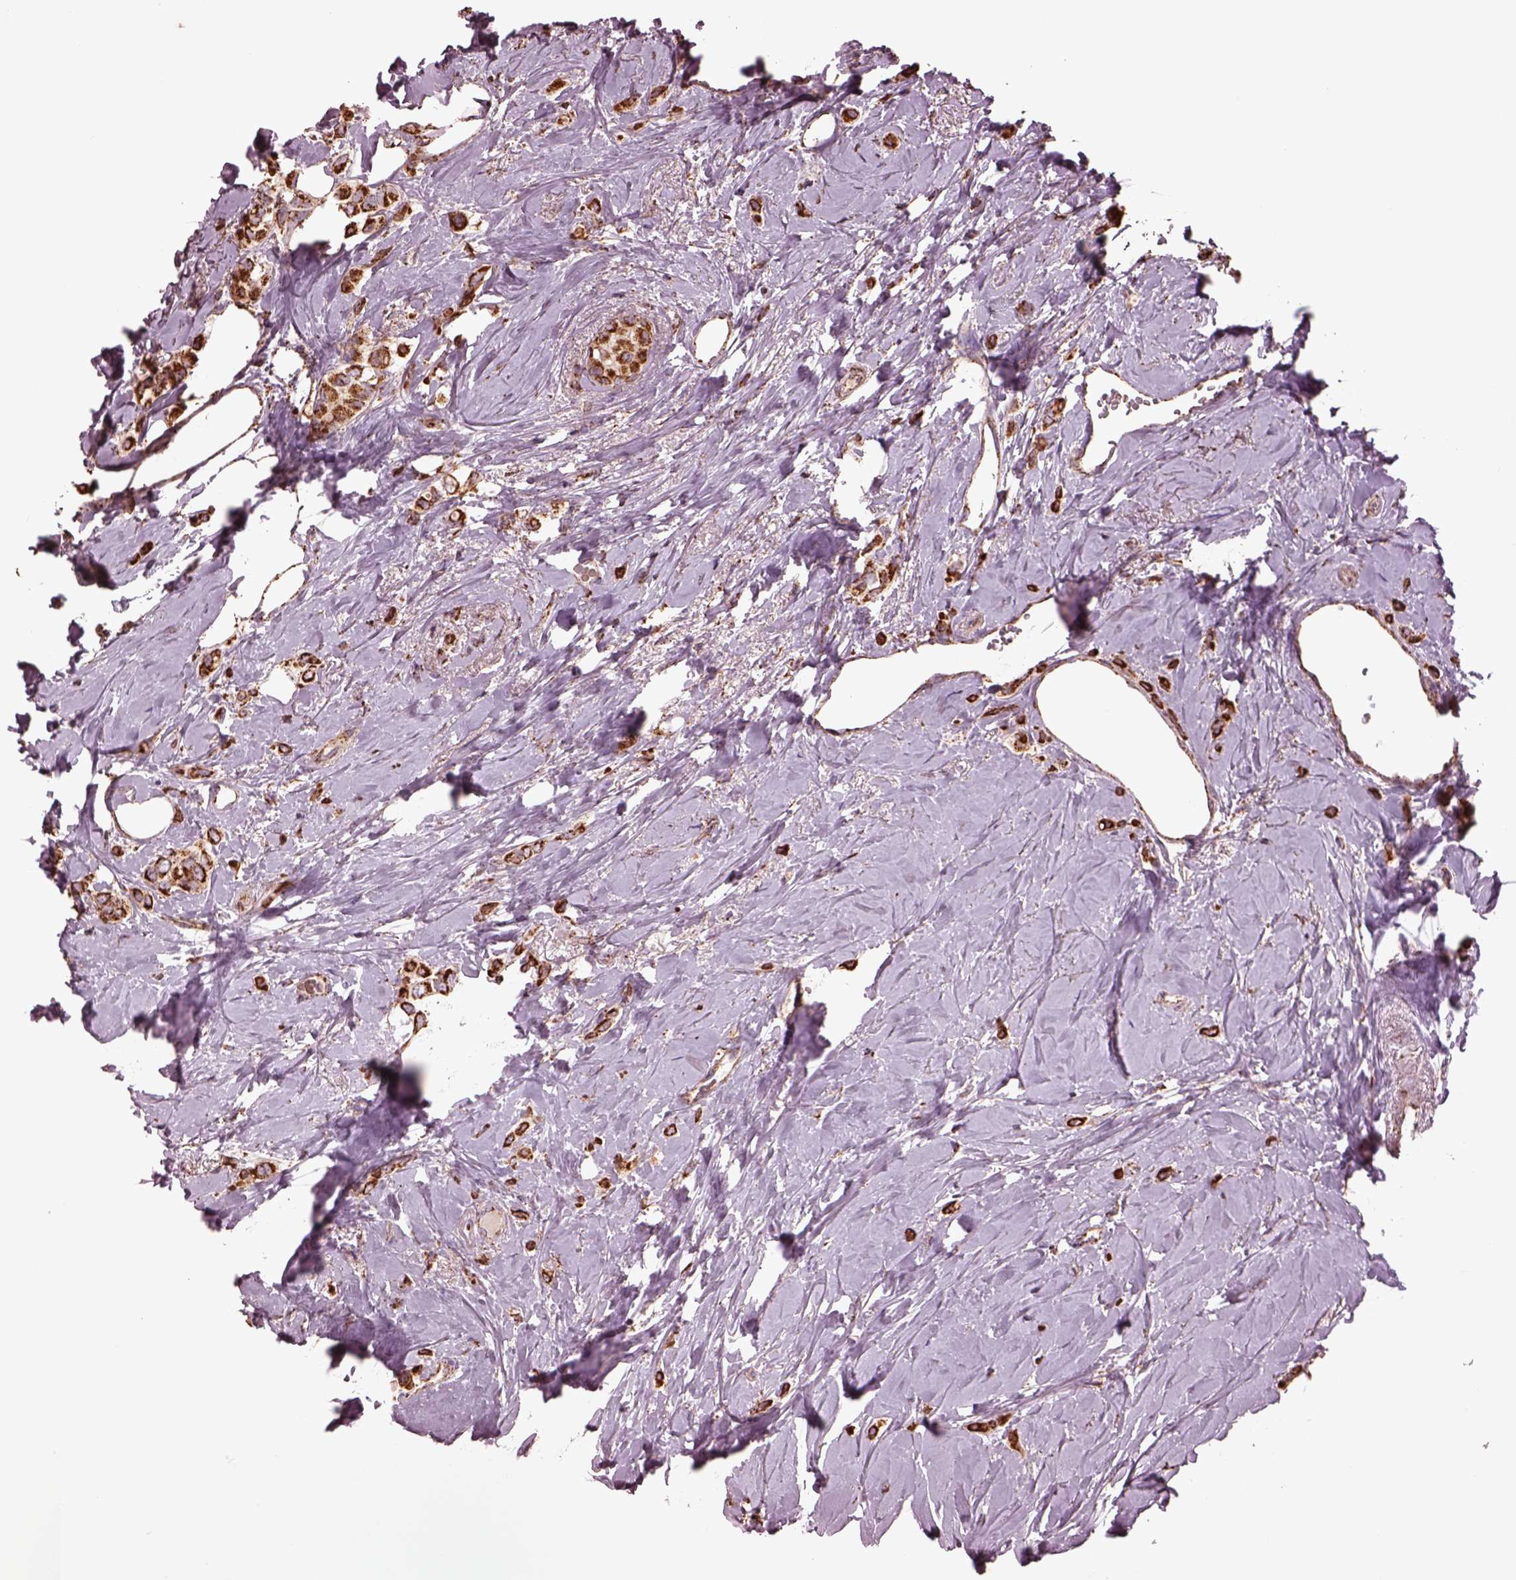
{"staining": {"intensity": "strong", "quantity": ">75%", "location": "cytoplasmic/membranous"}, "tissue": "breast cancer", "cell_type": "Tumor cells", "image_type": "cancer", "snomed": [{"axis": "morphology", "description": "Lobular carcinoma"}, {"axis": "topography", "description": "Breast"}], "caption": "IHC staining of breast cancer, which reveals high levels of strong cytoplasmic/membranous expression in approximately >75% of tumor cells indicating strong cytoplasmic/membranous protein expression. The staining was performed using DAB (brown) for protein detection and nuclei were counterstained in hematoxylin (blue).", "gene": "TMEM254", "patient": {"sex": "female", "age": 66}}